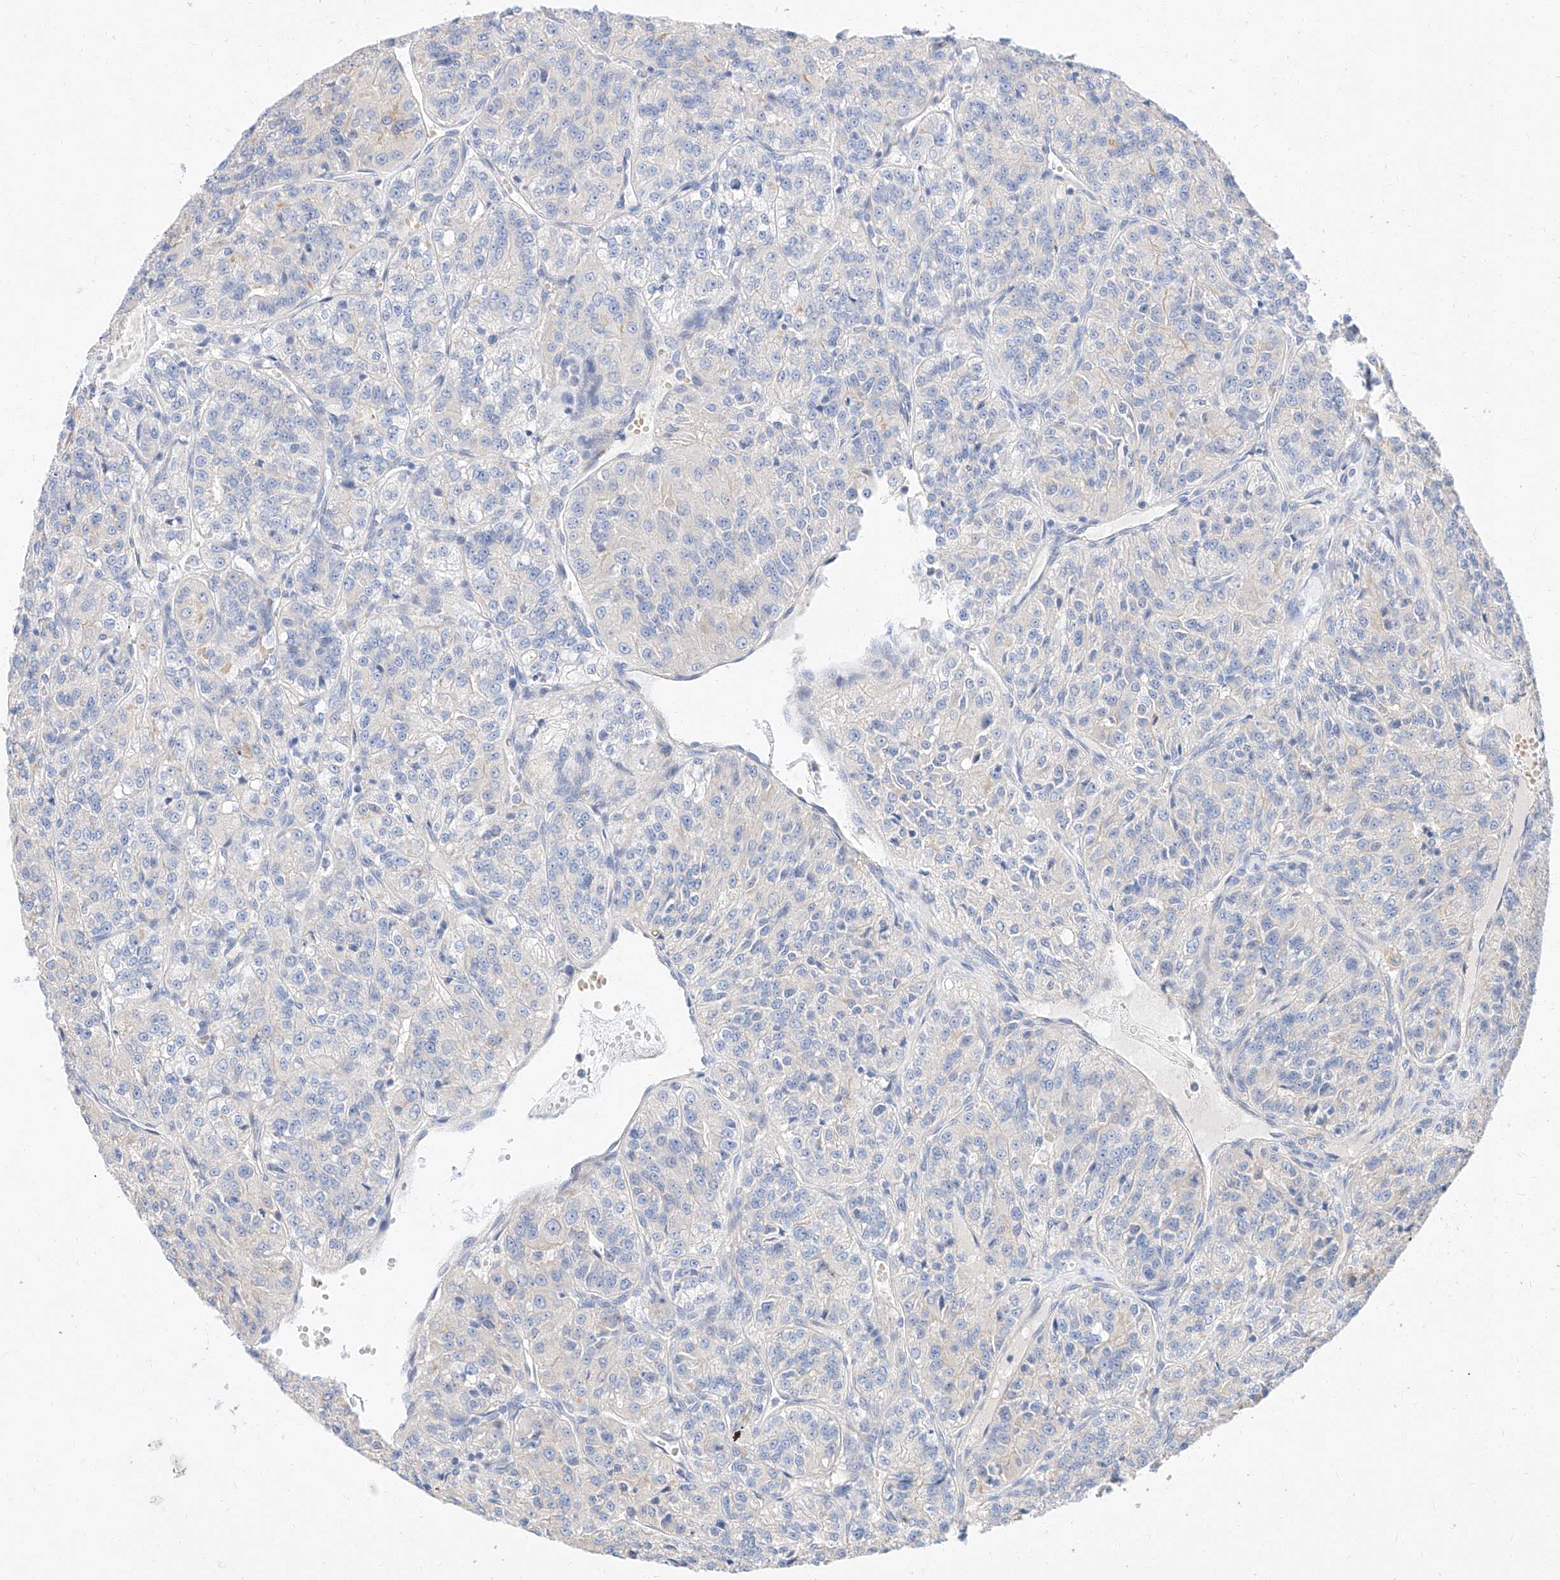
{"staining": {"intensity": "negative", "quantity": "none", "location": "none"}, "tissue": "renal cancer", "cell_type": "Tumor cells", "image_type": "cancer", "snomed": [{"axis": "morphology", "description": "Adenocarcinoma, NOS"}, {"axis": "topography", "description": "Kidney"}], "caption": "Micrograph shows no significant protein expression in tumor cells of adenocarcinoma (renal). (DAB immunohistochemistry visualized using brightfield microscopy, high magnification).", "gene": "GLMN", "patient": {"sex": "female", "age": 63}}